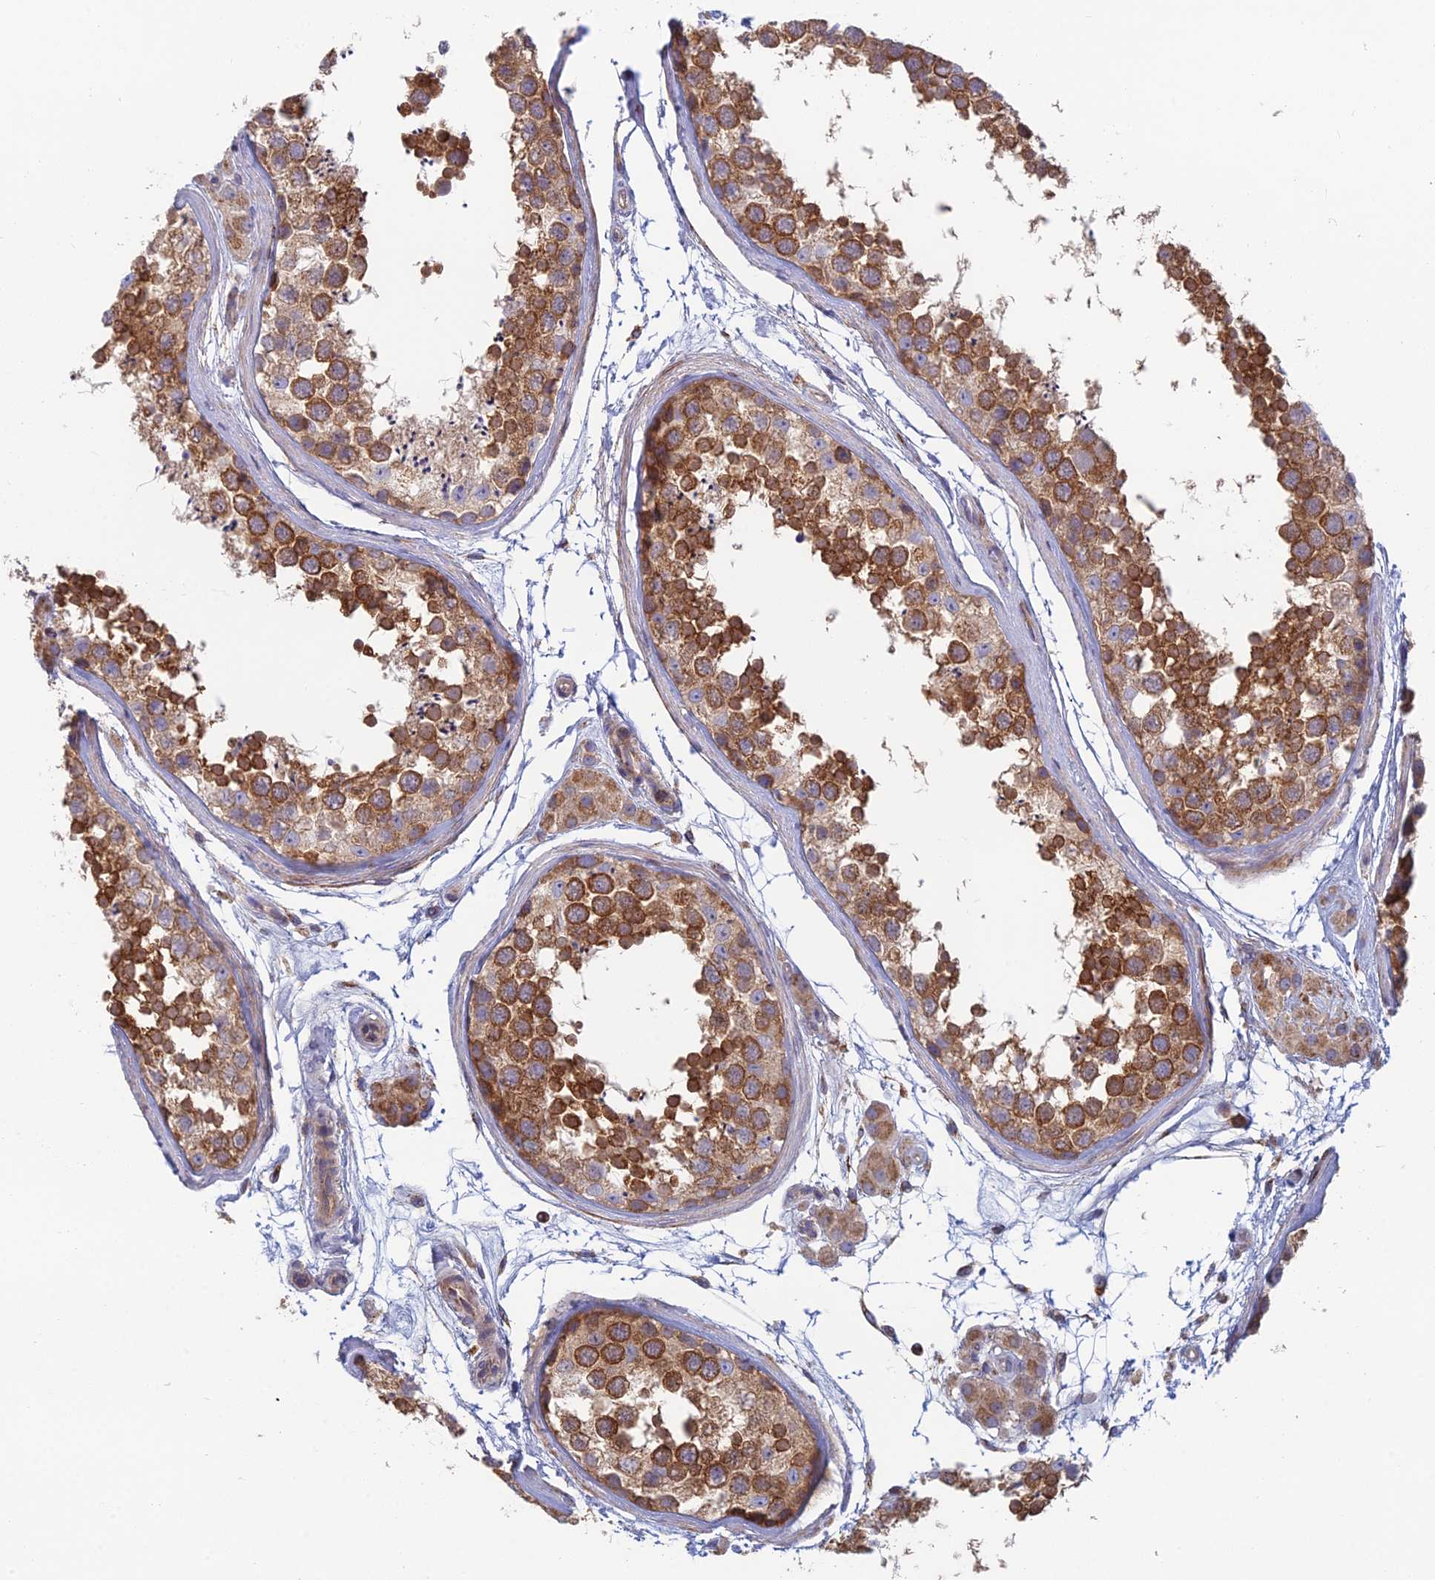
{"staining": {"intensity": "strong", "quantity": "25%-75%", "location": "cytoplasmic/membranous"}, "tissue": "testis", "cell_type": "Cells in seminiferous ducts", "image_type": "normal", "snomed": [{"axis": "morphology", "description": "Normal tissue, NOS"}, {"axis": "topography", "description": "Testis"}], "caption": "This photomicrograph demonstrates IHC staining of benign human testis, with high strong cytoplasmic/membranous staining in about 25%-75% of cells in seminiferous ducts.", "gene": "IFTAP", "patient": {"sex": "male", "age": 56}}